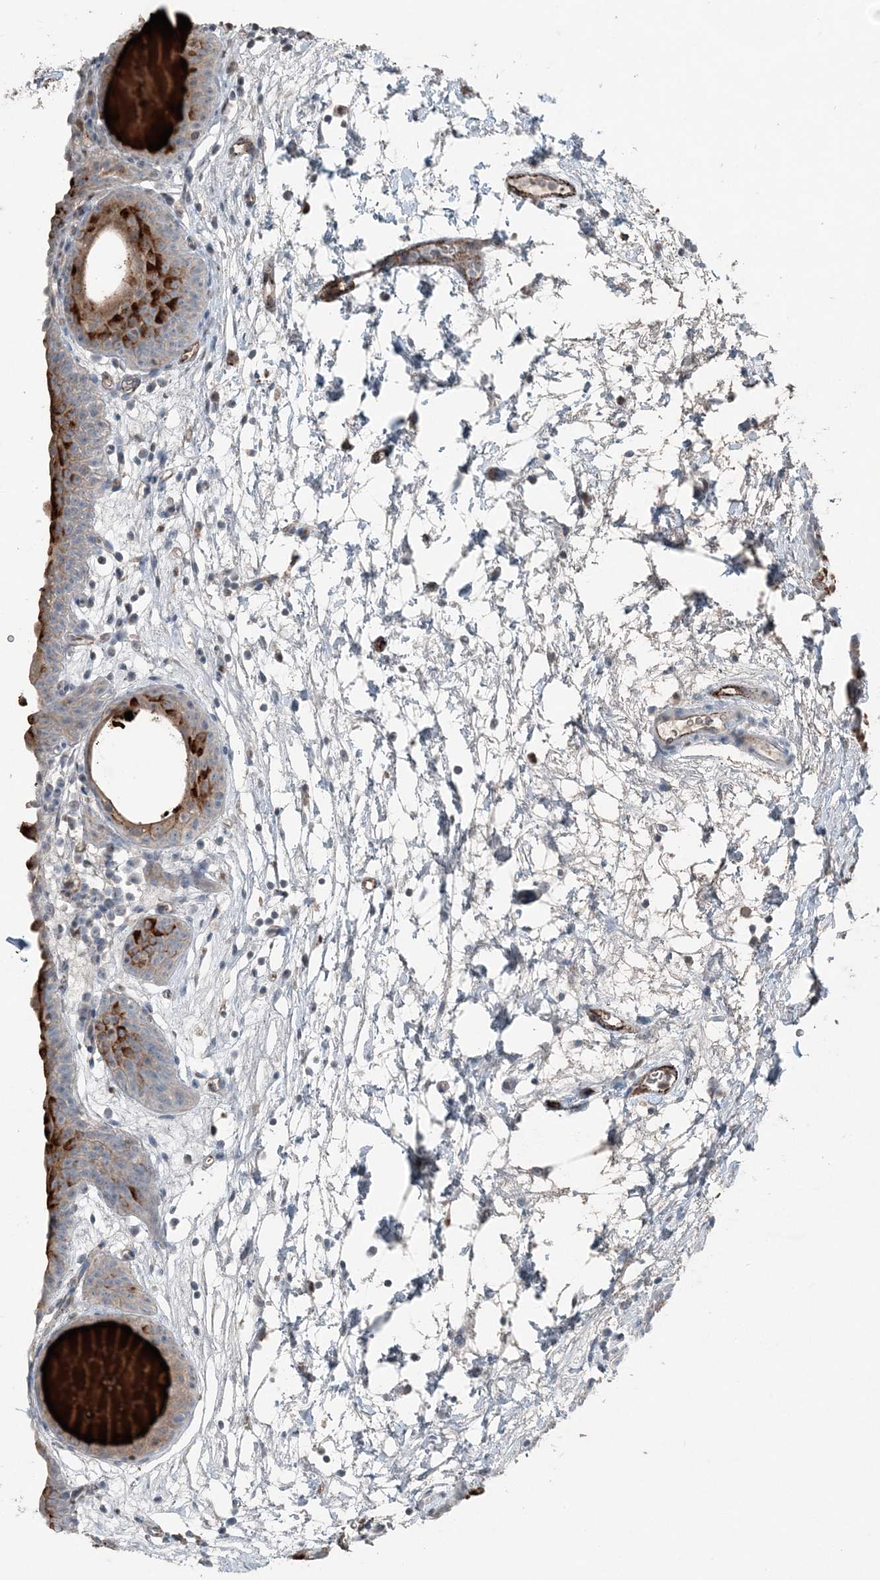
{"staining": {"intensity": "moderate", "quantity": "<25%", "location": "cytoplasmic/membranous"}, "tissue": "urinary bladder", "cell_type": "Urothelial cells", "image_type": "normal", "snomed": [{"axis": "morphology", "description": "Normal tissue, NOS"}, {"axis": "topography", "description": "Urinary bladder"}], "caption": "IHC photomicrograph of unremarkable urinary bladder stained for a protein (brown), which reveals low levels of moderate cytoplasmic/membranous staining in about <25% of urothelial cells.", "gene": "ELOVL7", "patient": {"sex": "male", "age": 83}}